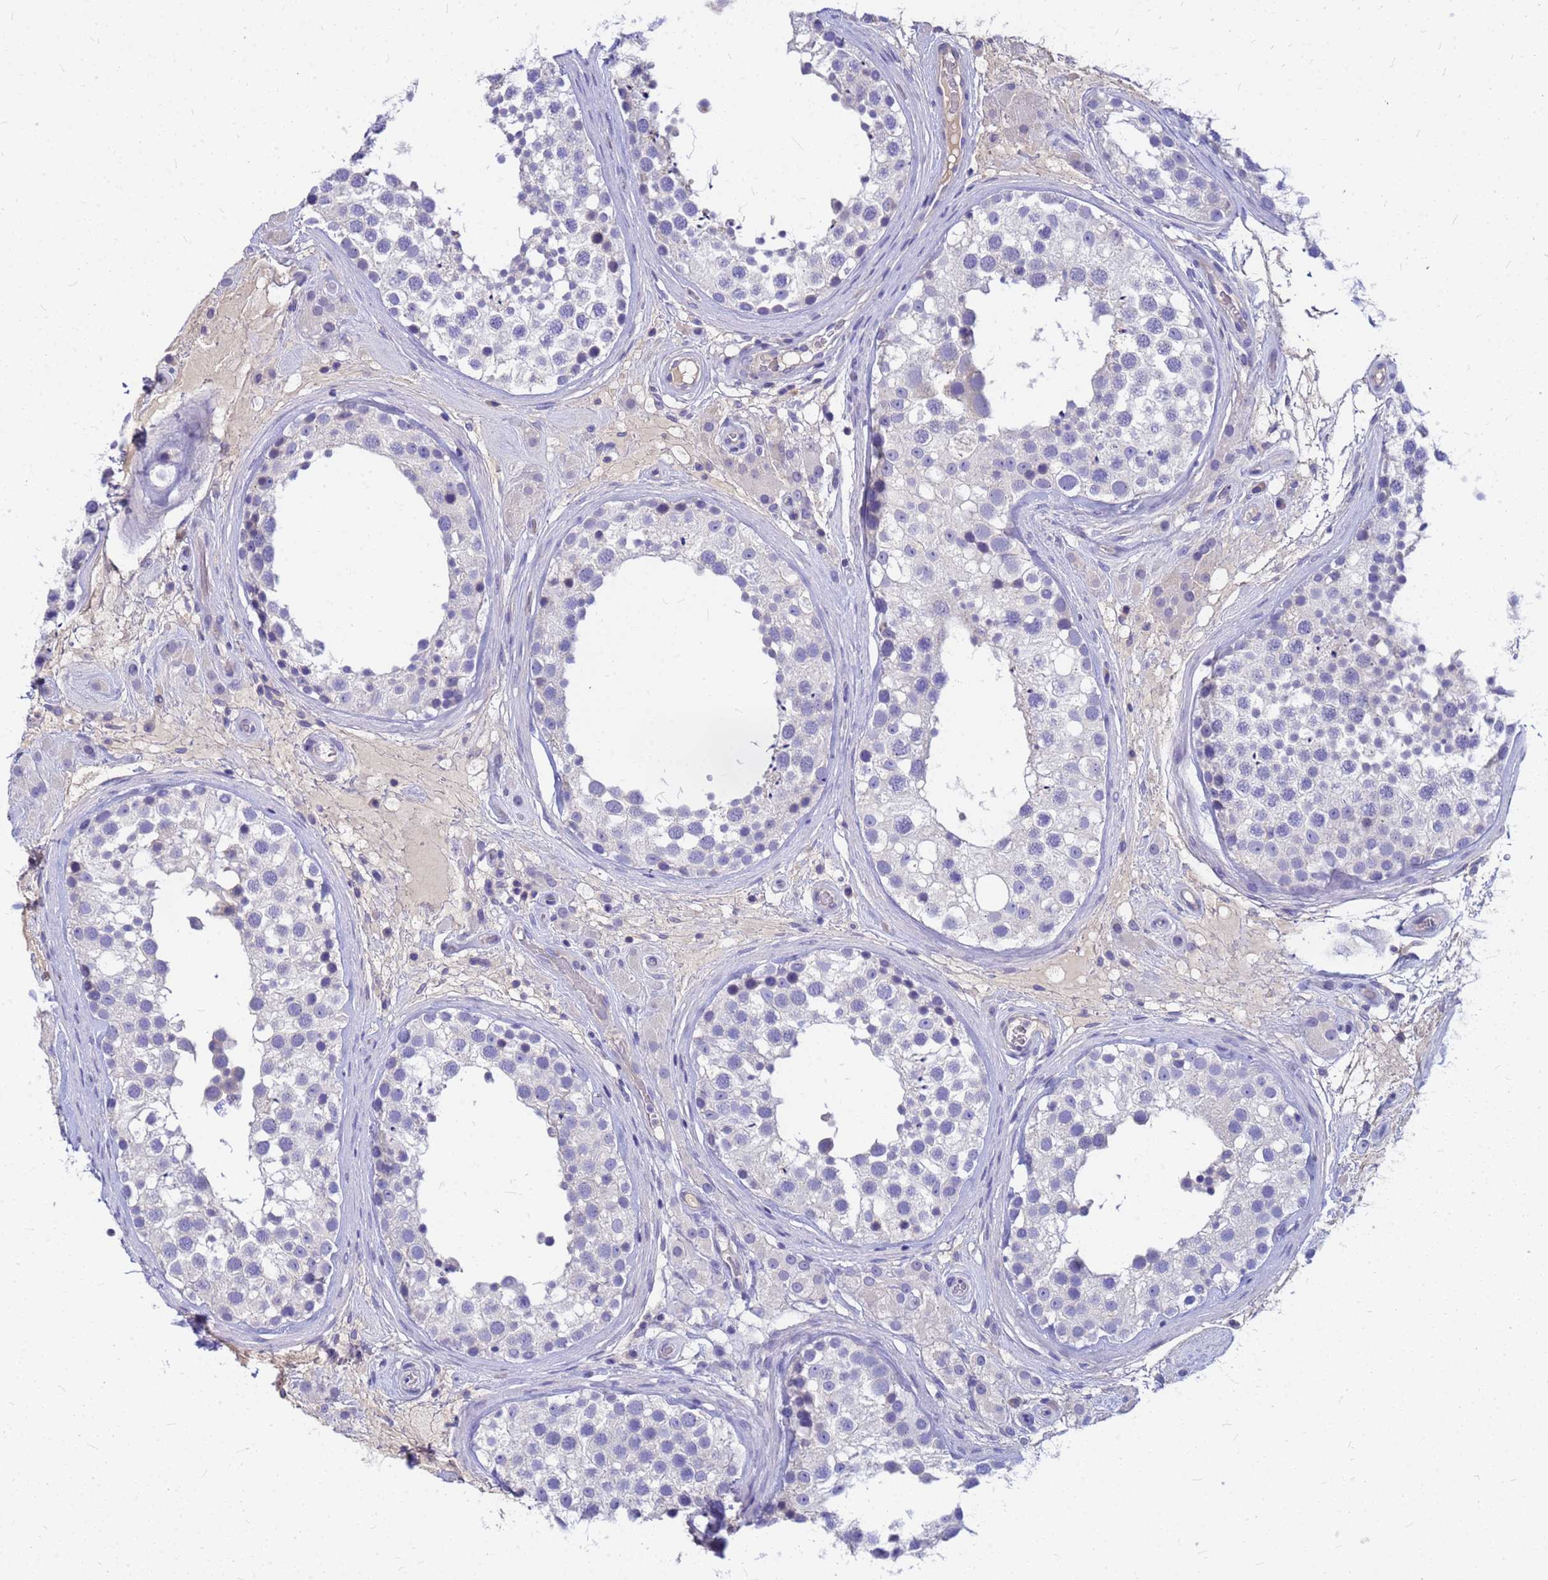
{"staining": {"intensity": "negative", "quantity": "none", "location": "none"}, "tissue": "testis", "cell_type": "Cells in seminiferous ducts", "image_type": "normal", "snomed": [{"axis": "morphology", "description": "Normal tissue, NOS"}, {"axis": "topography", "description": "Testis"}], "caption": "Immunohistochemistry (IHC) photomicrograph of normal testis: testis stained with DAB shows no significant protein positivity in cells in seminiferous ducts.", "gene": "DPRX", "patient": {"sex": "male", "age": 46}}